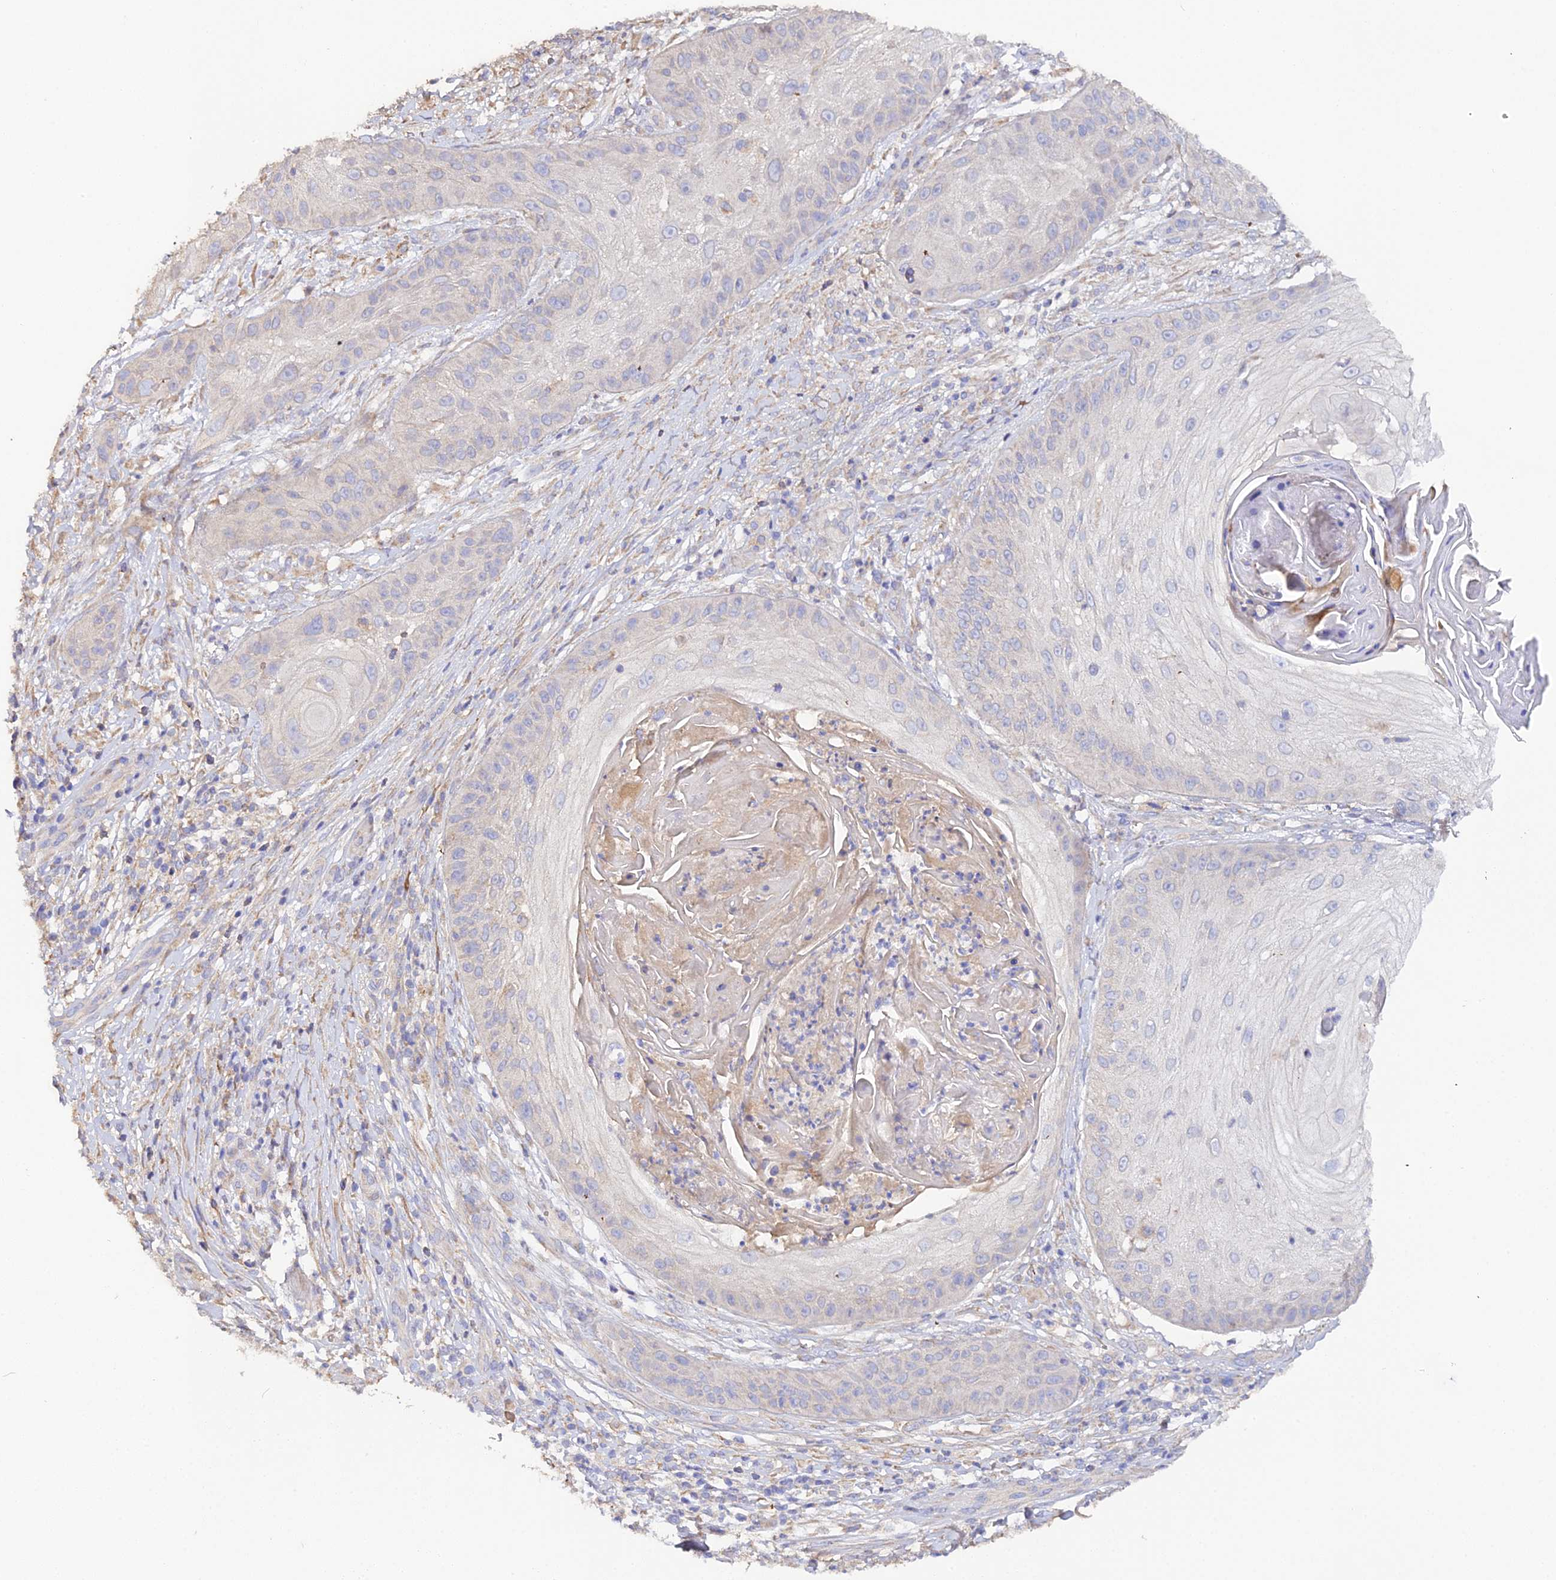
{"staining": {"intensity": "negative", "quantity": "none", "location": "none"}, "tissue": "skin cancer", "cell_type": "Tumor cells", "image_type": "cancer", "snomed": [{"axis": "morphology", "description": "Squamous cell carcinoma, NOS"}, {"axis": "topography", "description": "Skin"}], "caption": "Immunohistochemistry (IHC) of human skin squamous cell carcinoma shows no positivity in tumor cells.", "gene": "SCX", "patient": {"sex": "male", "age": 70}}